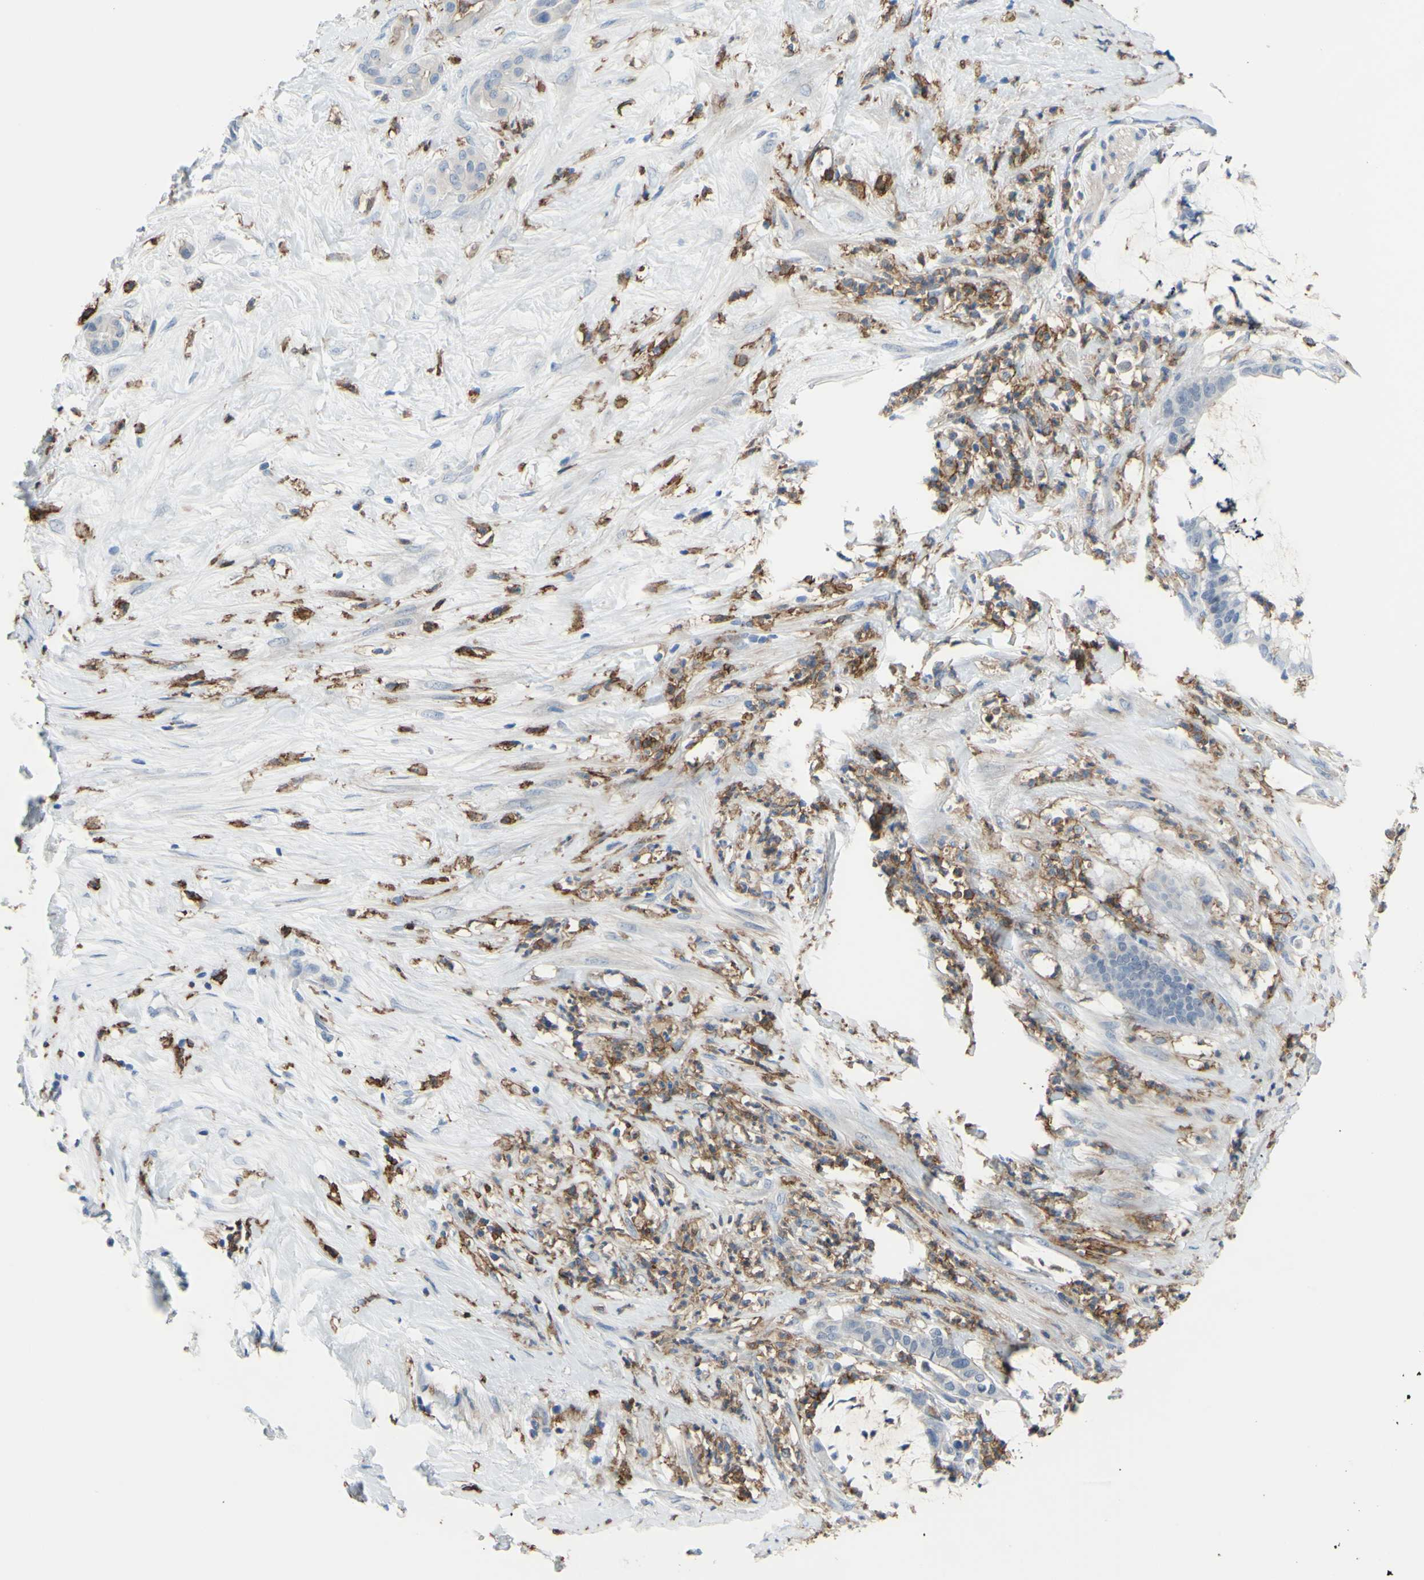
{"staining": {"intensity": "negative", "quantity": "none", "location": "none"}, "tissue": "pancreatic cancer", "cell_type": "Tumor cells", "image_type": "cancer", "snomed": [{"axis": "morphology", "description": "Adenocarcinoma, NOS"}, {"axis": "topography", "description": "Pancreas"}], "caption": "A micrograph of pancreatic cancer stained for a protein reveals no brown staining in tumor cells. (IHC, brightfield microscopy, high magnification).", "gene": "FCGR2A", "patient": {"sex": "male", "age": 41}}